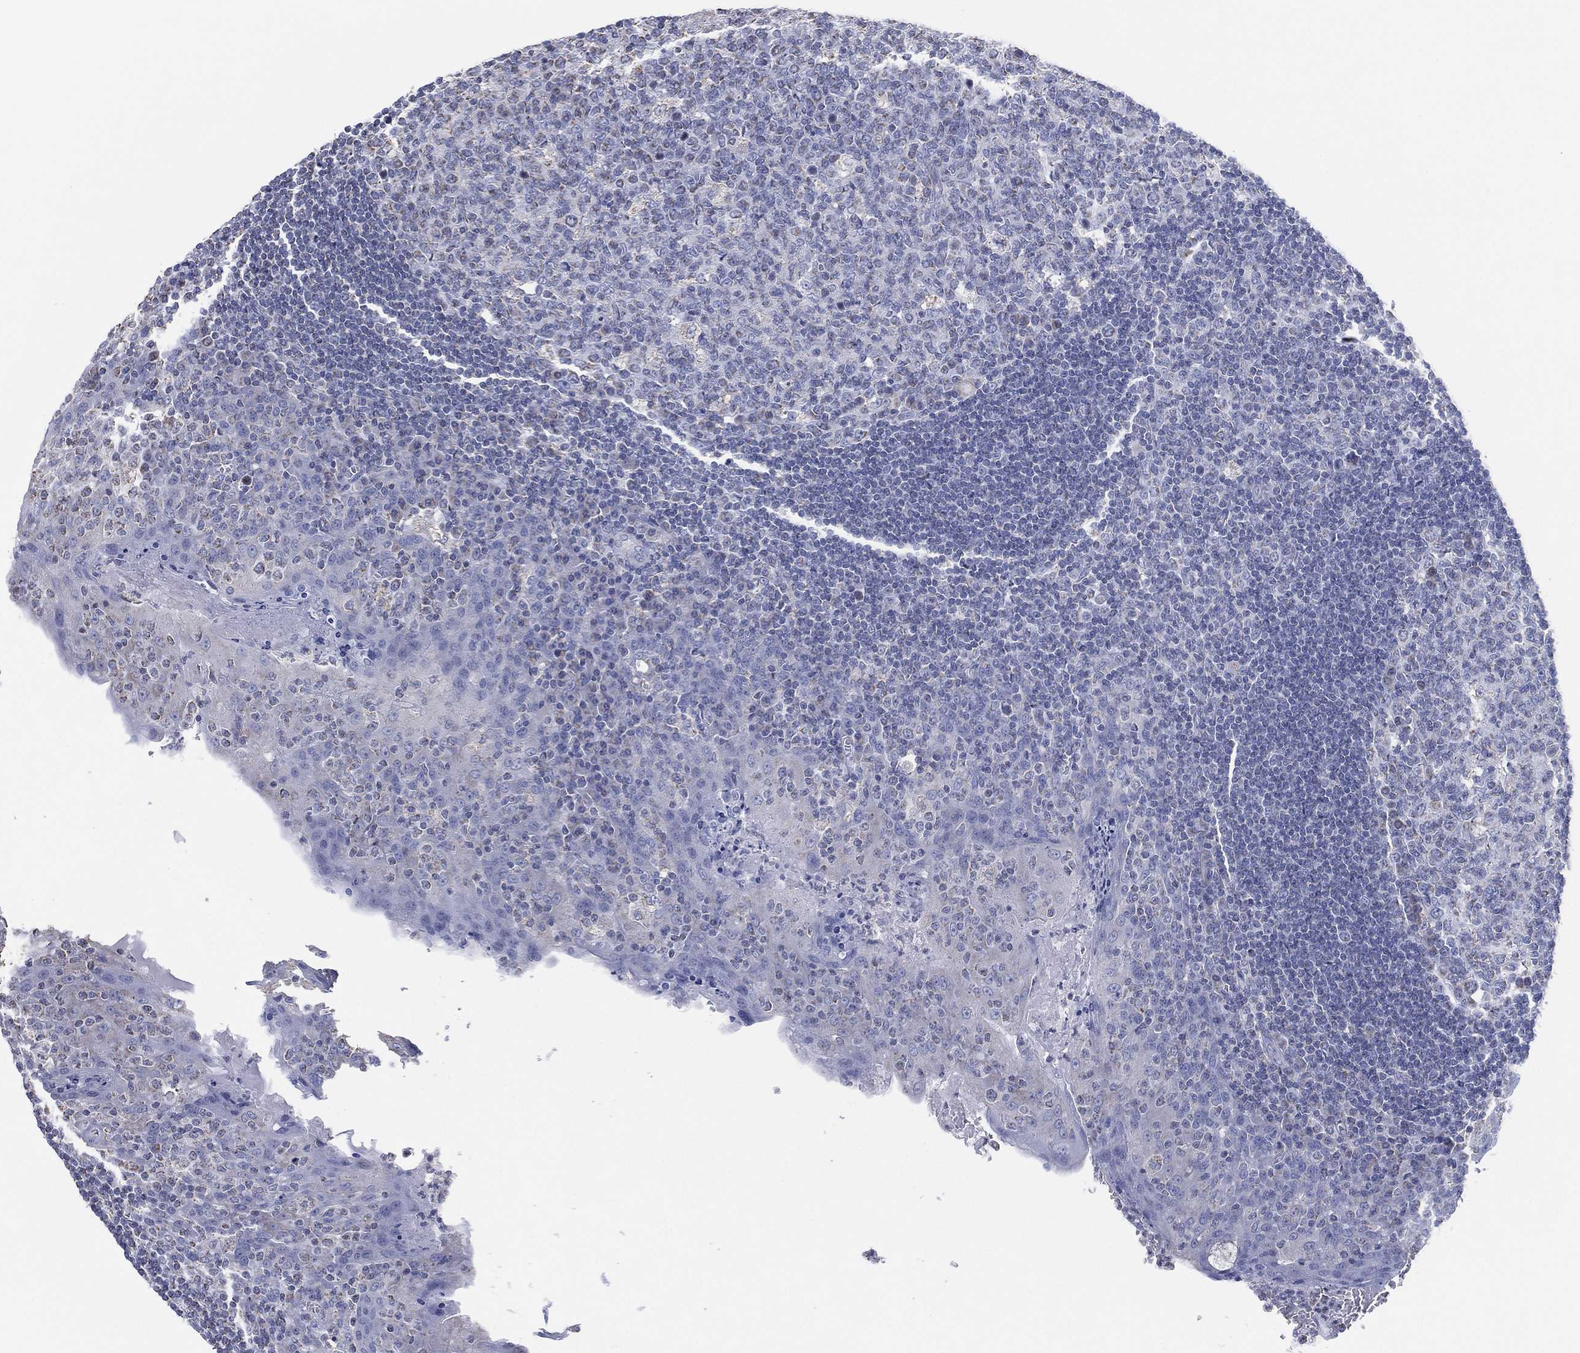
{"staining": {"intensity": "negative", "quantity": "none", "location": "none"}, "tissue": "tonsil", "cell_type": "Germinal center cells", "image_type": "normal", "snomed": [{"axis": "morphology", "description": "Normal tissue, NOS"}, {"axis": "topography", "description": "Tonsil"}], "caption": "Immunohistochemistry (IHC) photomicrograph of unremarkable tonsil: tonsil stained with DAB (3,3'-diaminobenzidine) exhibits no significant protein staining in germinal center cells.", "gene": "CFTR", "patient": {"sex": "female", "age": 13}}